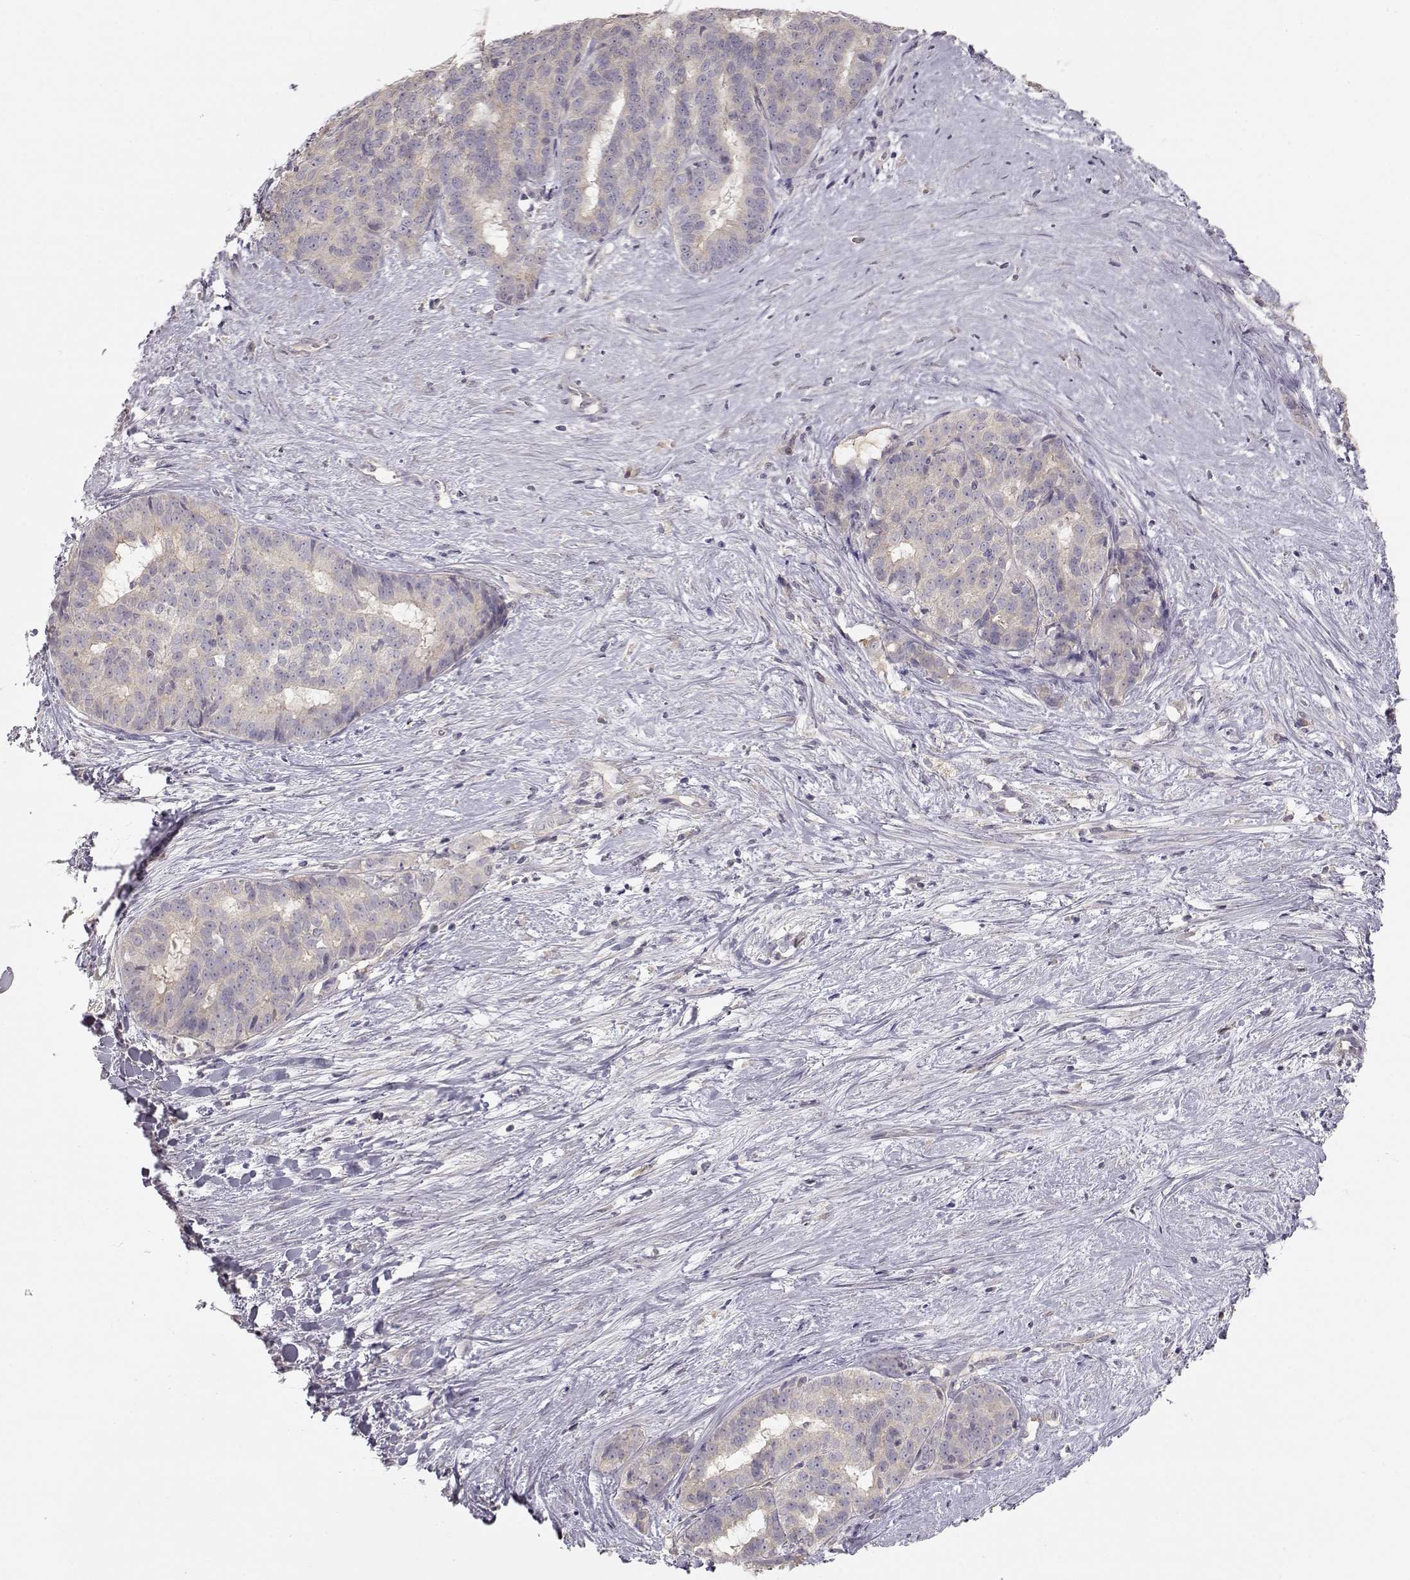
{"staining": {"intensity": "weak", "quantity": "<25%", "location": "cytoplasmic/membranous"}, "tissue": "liver cancer", "cell_type": "Tumor cells", "image_type": "cancer", "snomed": [{"axis": "morphology", "description": "Cholangiocarcinoma"}, {"axis": "topography", "description": "Liver"}], "caption": "High power microscopy image of an immunohistochemistry histopathology image of liver cholangiocarcinoma, revealing no significant positivity in tumor cells.", "gene": "ARHGAP8", "patient": {"sex": "female", "age": 47}}